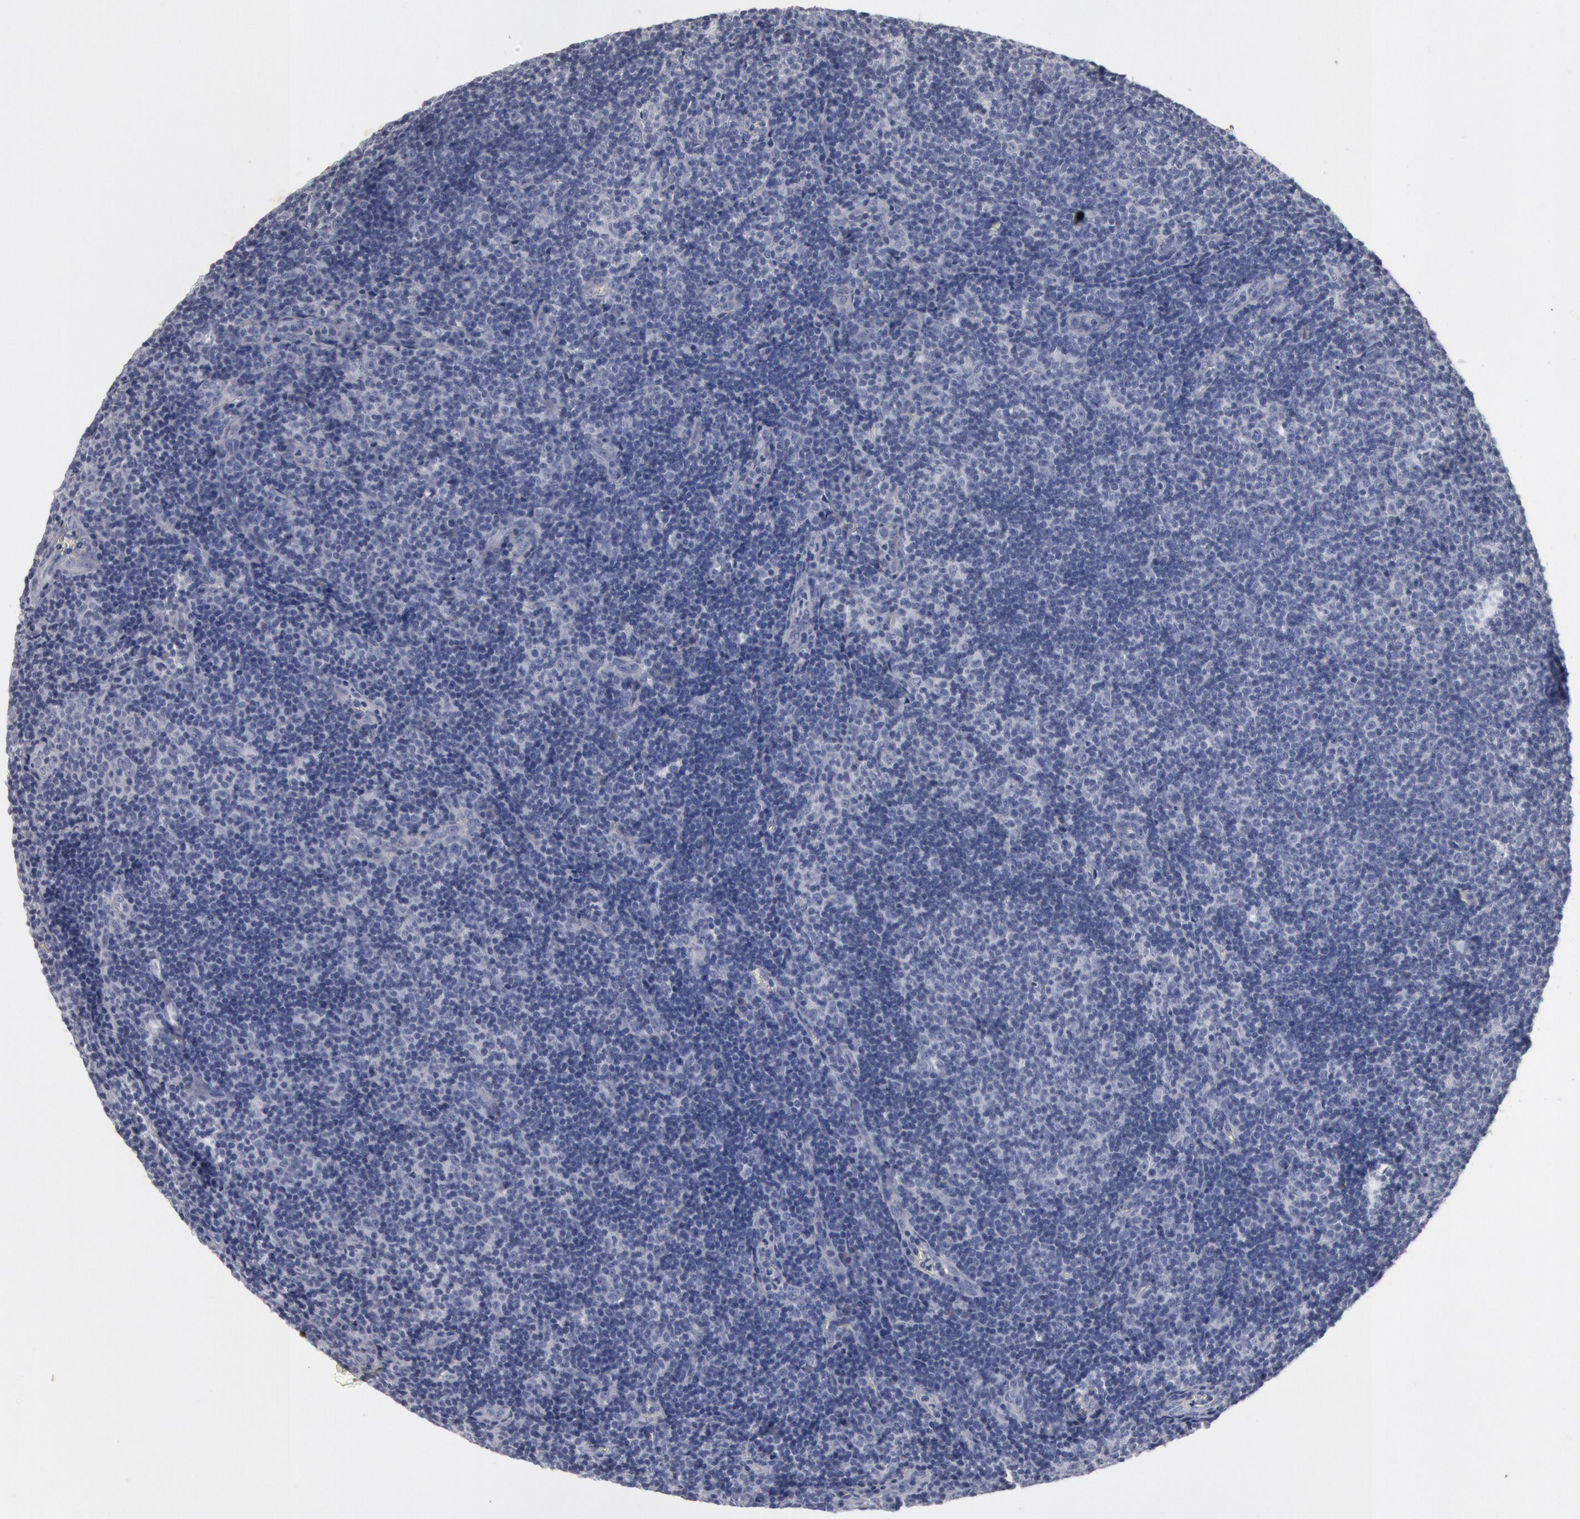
{"staining": {"intensity": "negative", "quantity": "none", "location": "none"}, "tissue": "lymphoma", "cell_type": "Tumor cells", "image_type": "cancer", "snomed": [{"axis": "morphology", "description": "Malignant lymphoma, non-Hodgkin's type, Low grade"}, {"axis": "topography", "description": "Lymph node"}], "caption": "Photomicrograph shows no protein expression in tumor cells of low-grade malignant lymphoma, non-Hodgkin's type tissue.", "gene": "FOXA2", "patient": {"sex": "male", "age": 49}}